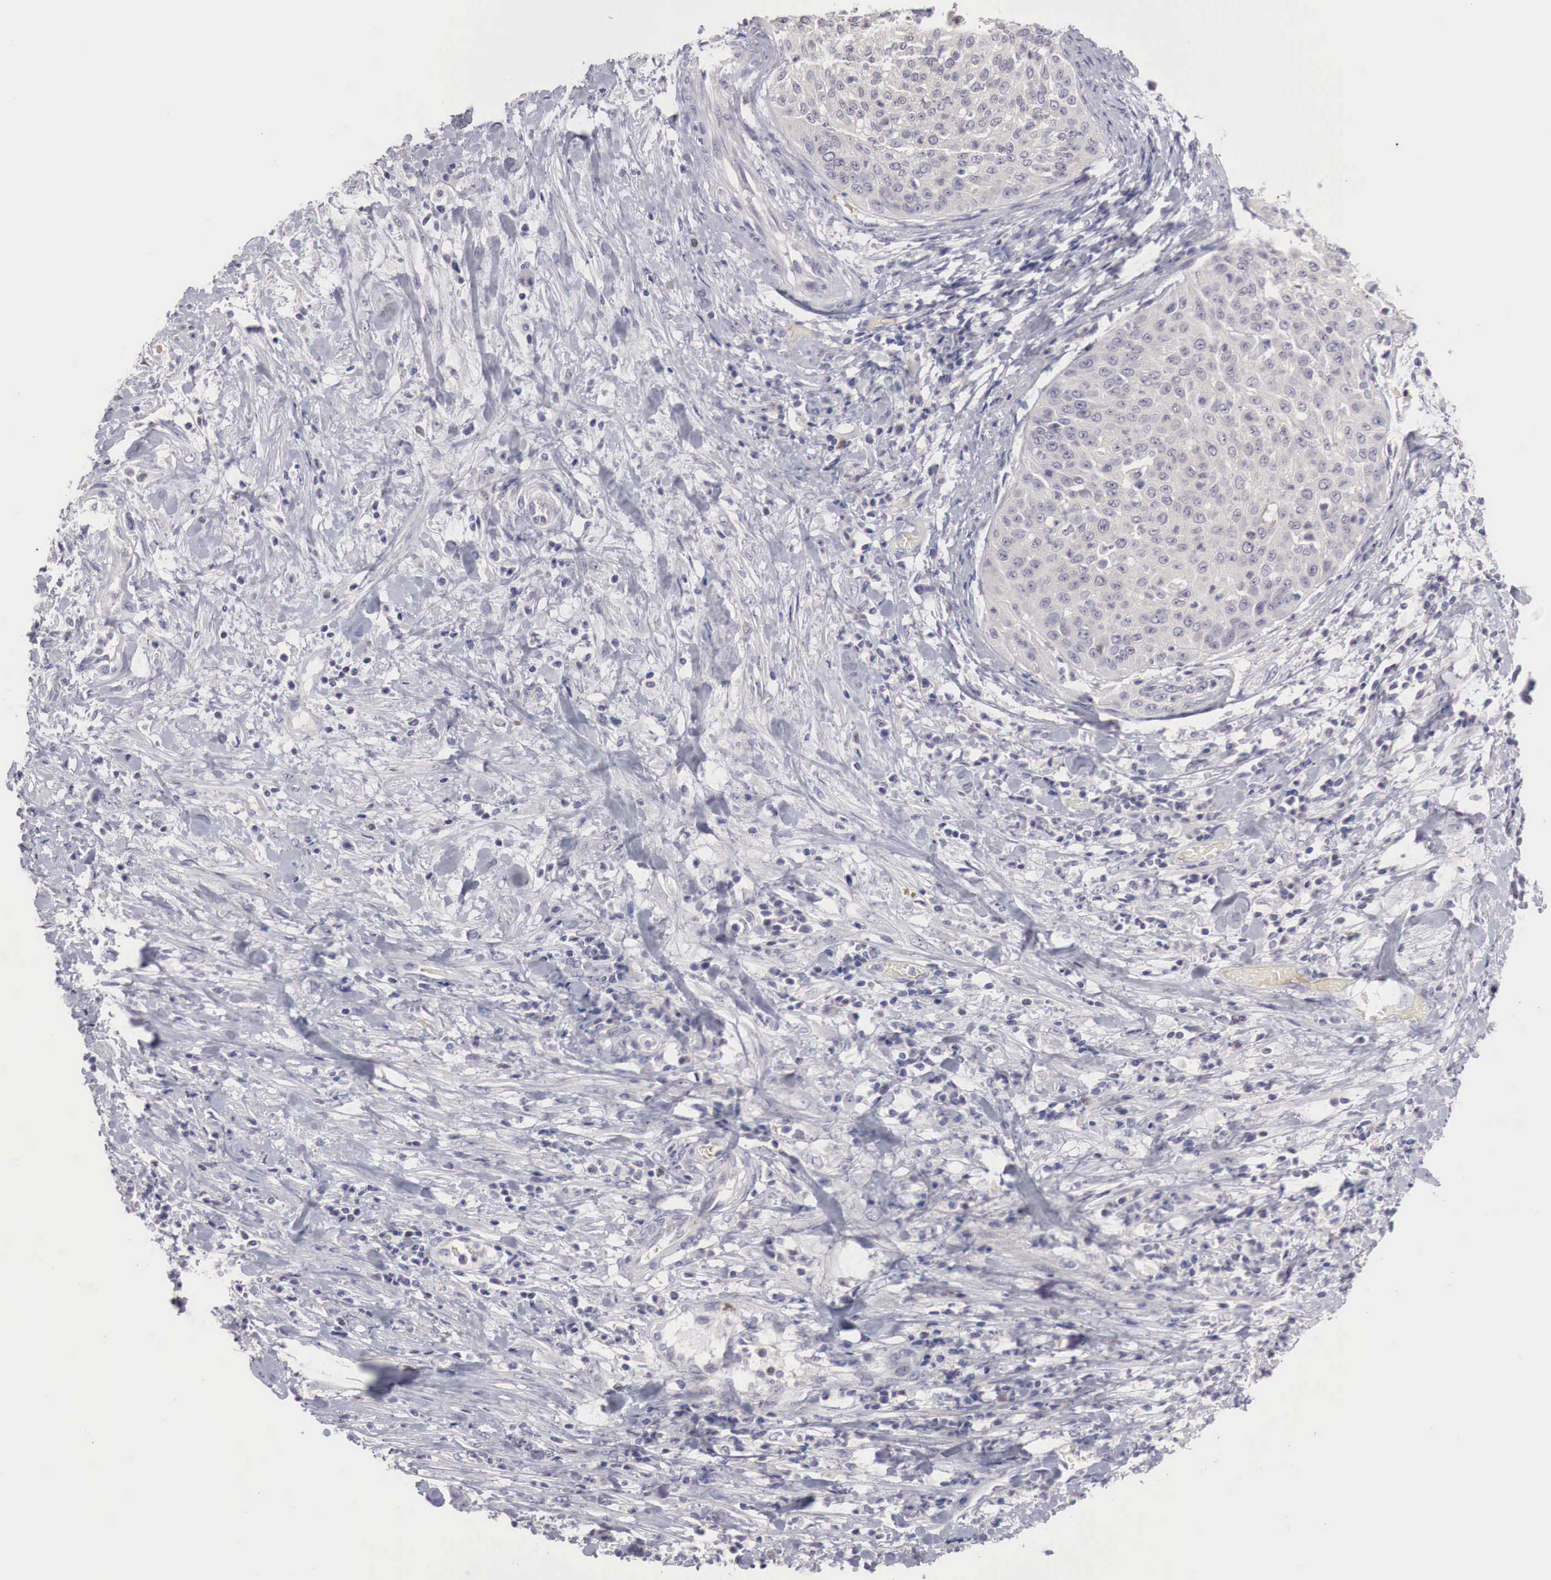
{"staining": {"intensity": "negative", "quantity": "none", "location": "none"}, "tissue": "cervical cancer", "cell_type": "Tumor cells", "image_type": "cancer", "snomed": [{"axis": "morphology", "description": "Squamous cell carcinoma, NOS"}, {"axis": "topography", "description": "Cervix"}], "caption": "An image of cervical squamous cell carcinoma stained for a protein exhibits no brown staining in tumor cells.", "gene": "GATA1", "patient": {"sex": "female", "age": 41}}